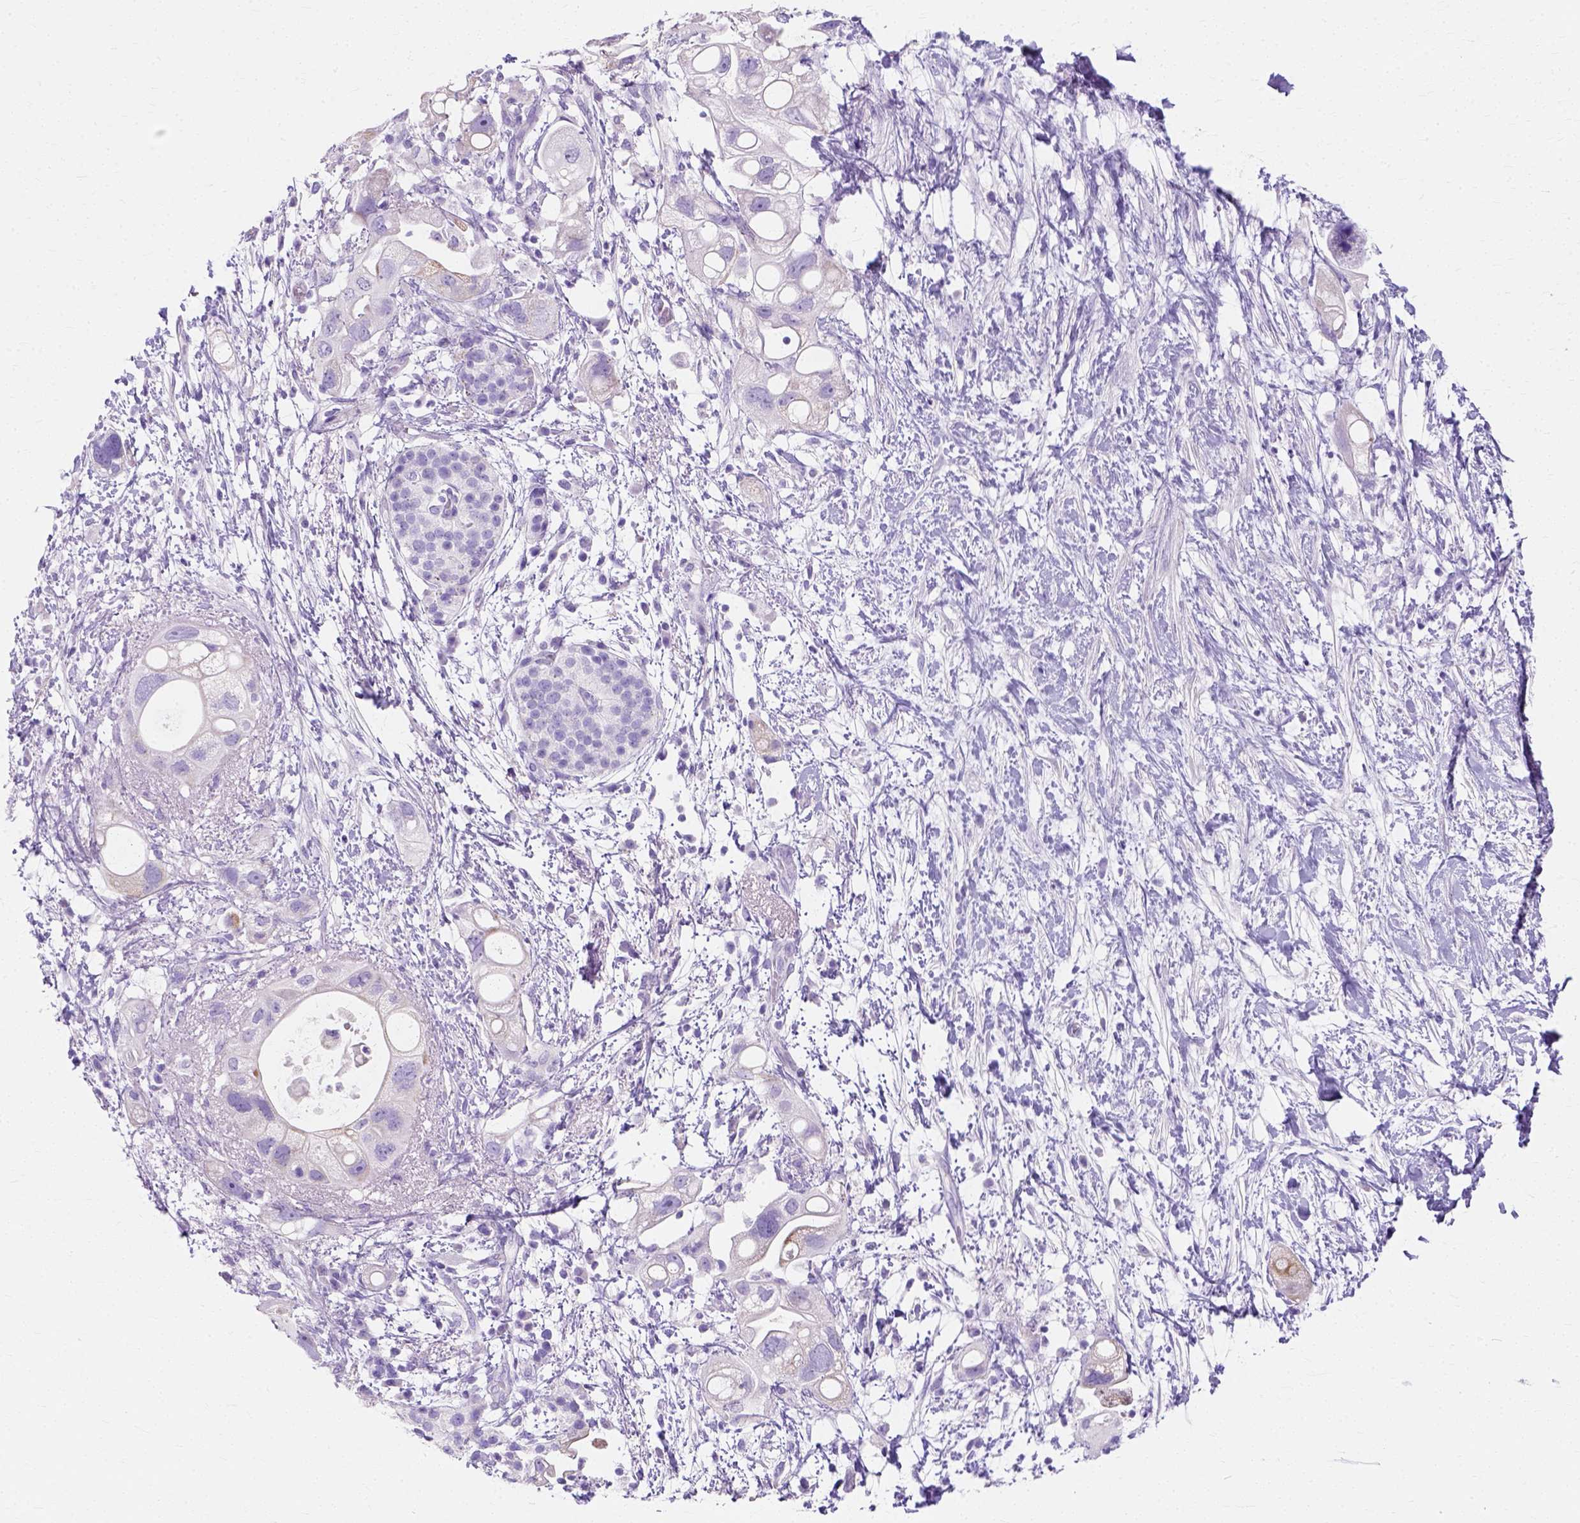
{"staining": {"intensity": "negative", "quantity": "none", "location": "none"}, "tissue": "pancreatic cancer", "cell_type": "Tumor cells", "image_type": "cancer", "snomed": [{"axis": "morphology", "description": "Adenocarcinoma, NOS"}, {"axis": "topography", "description": "Pancreas"}], "caption": "The IHC histopathology image has no significant staining in tumor cells of pancreatic cancer (adenocarcinoma) tissue.", "gene": "MYH15", "patient": {"sex": "female", "age": 72}}